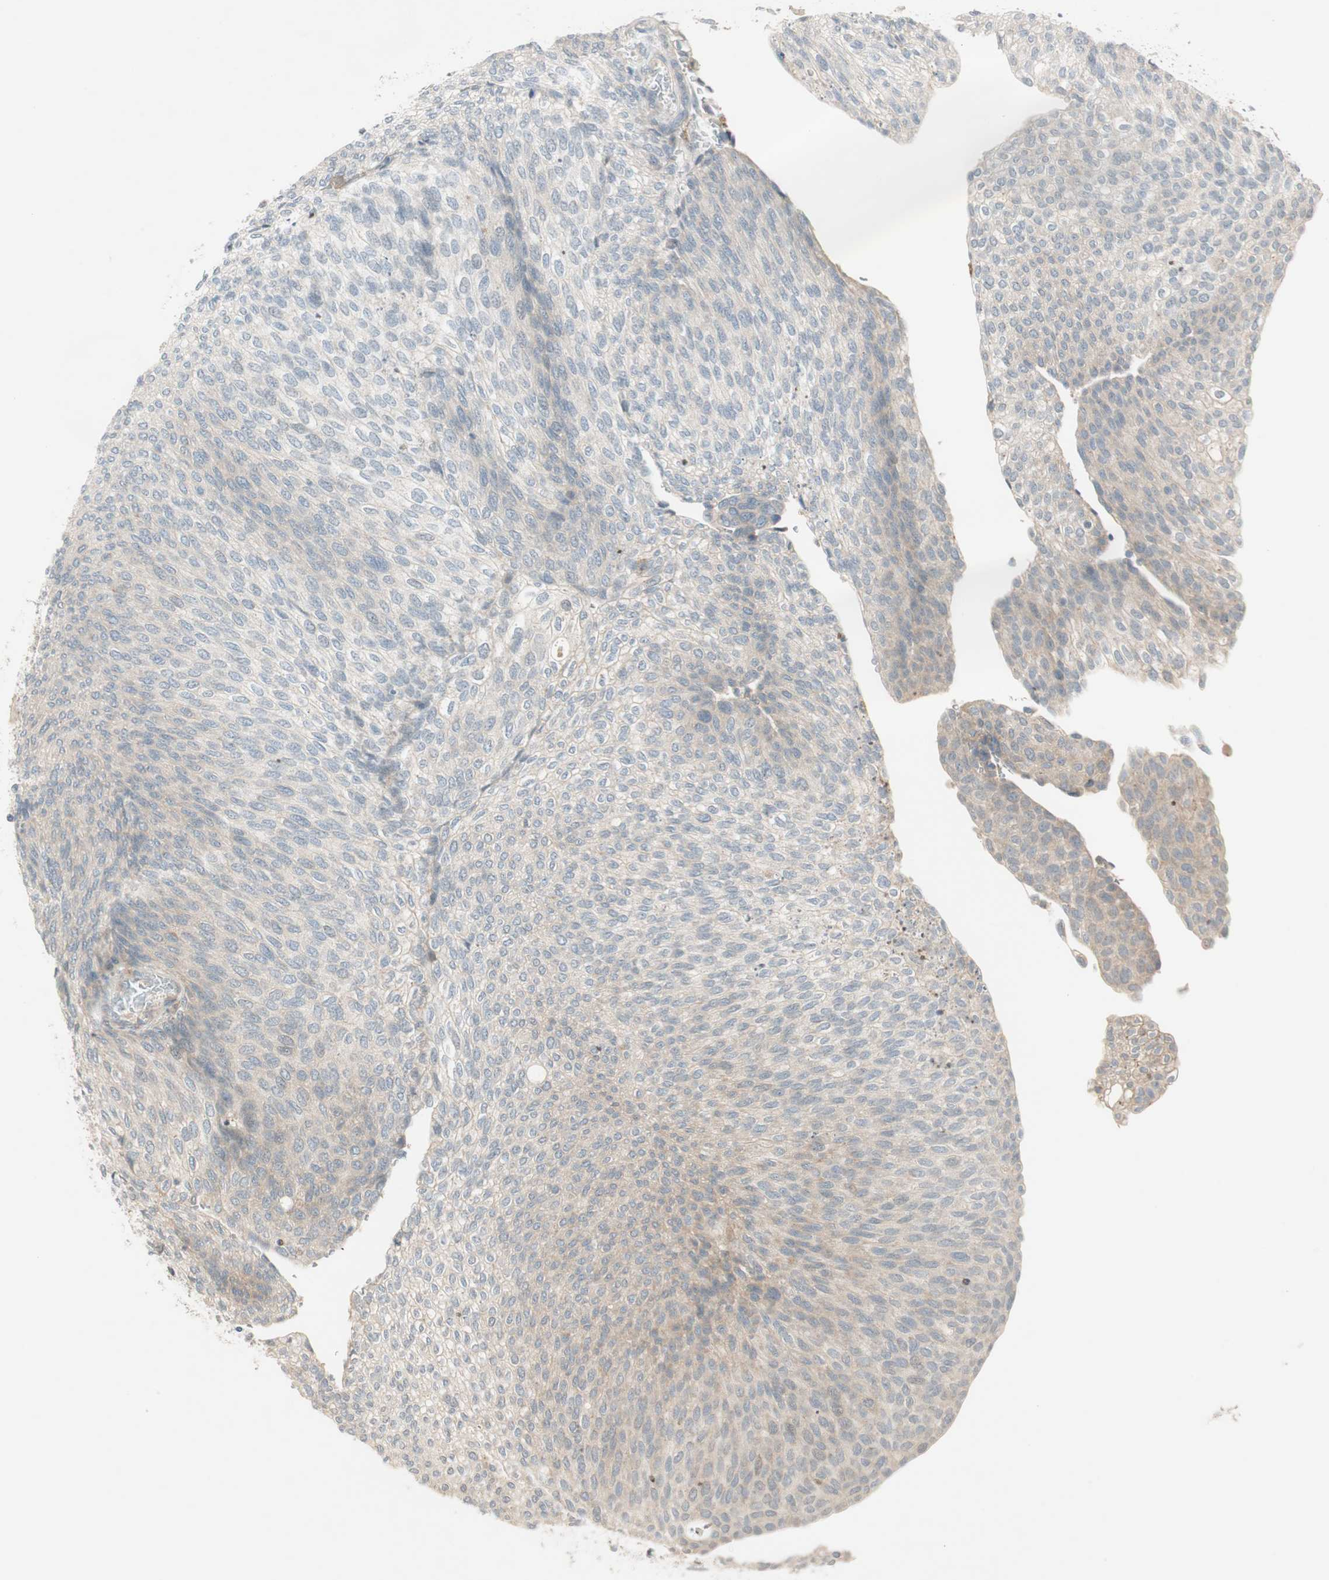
{"staining": {"intensity": "negative", "quantity": "none", "location": "none"}, "tissue": "urothelial cancer", "cell_type": "Tumor cells", "image_type": "cancer", "snomed": [{"axis": "morphology", "description": "Urothelial carcinoma, Low grade"}, {"axis": "topography", "description": "Urinary bladder"}], "caption": "Immunohistochemical staining of low-grade urothelial carcinoma demonstrates no significant positivity in tumor cells.", "gene": "CGRRF1", "patient": {"sex": "female", "age": 79}}